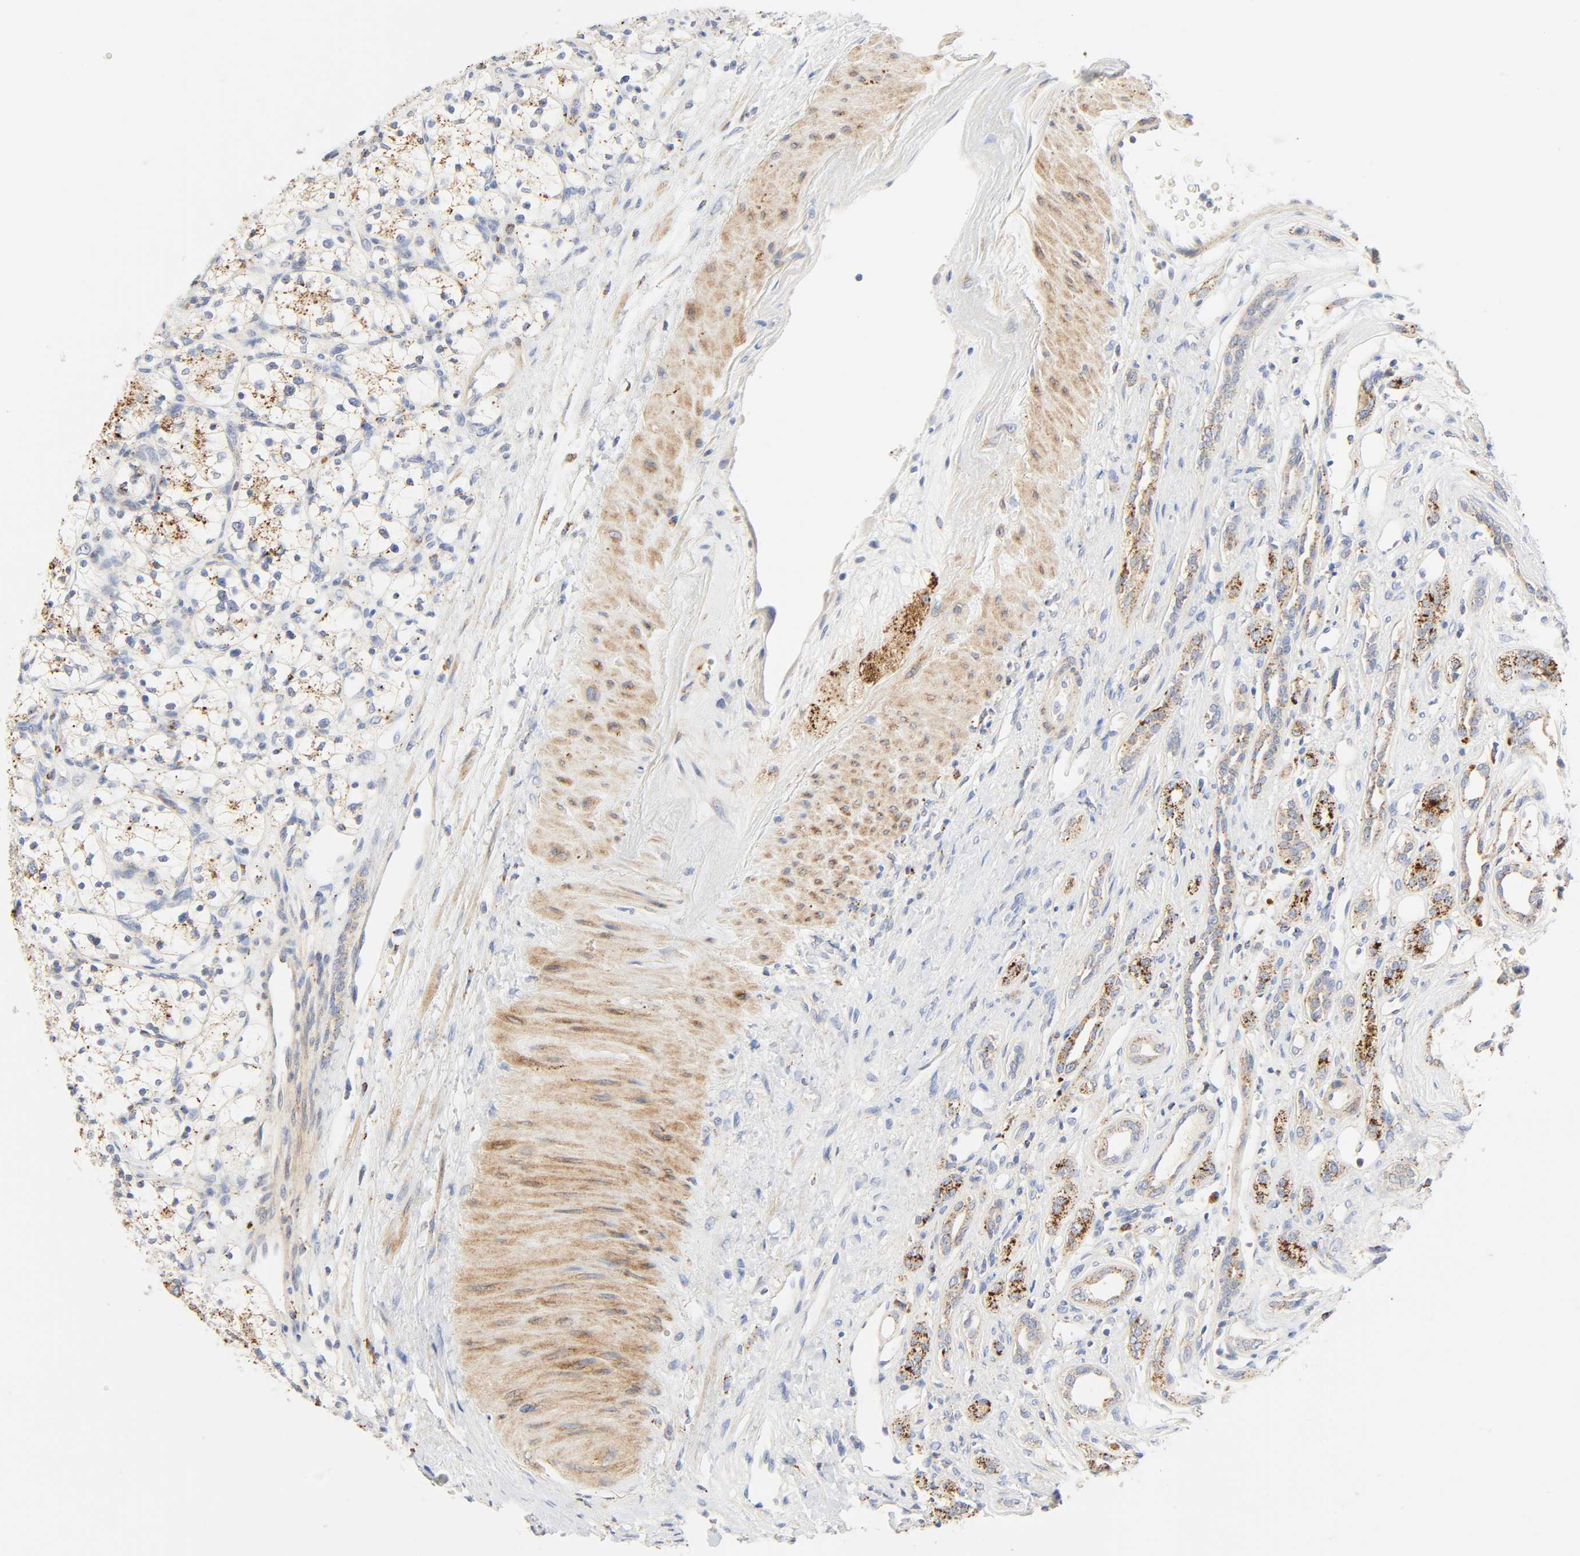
{"staining": {"intensity": "strong", "quantity": ">75%", "location": "cytoplasmic/membranous"}, "tissue": "renal cancer", "cell_type": "Tumor cells", "image_type": "cancer", "snomed": [{"axis": "morphology", "description": "Adenocarcinoma, NOS"}, {"axis": "topography", "description": "Kidney"}], "caption": "Protein expression analysis of human renal cancer (adenocarcinoma) reveals strong cytoplasmic/membranous expression in about >75% of tumor cells. The protein of interest is shown in brown color, while the nuclei are stained blue.", "gene": "CAMK2A", "patient": {"sex": "female", "age": 60}}